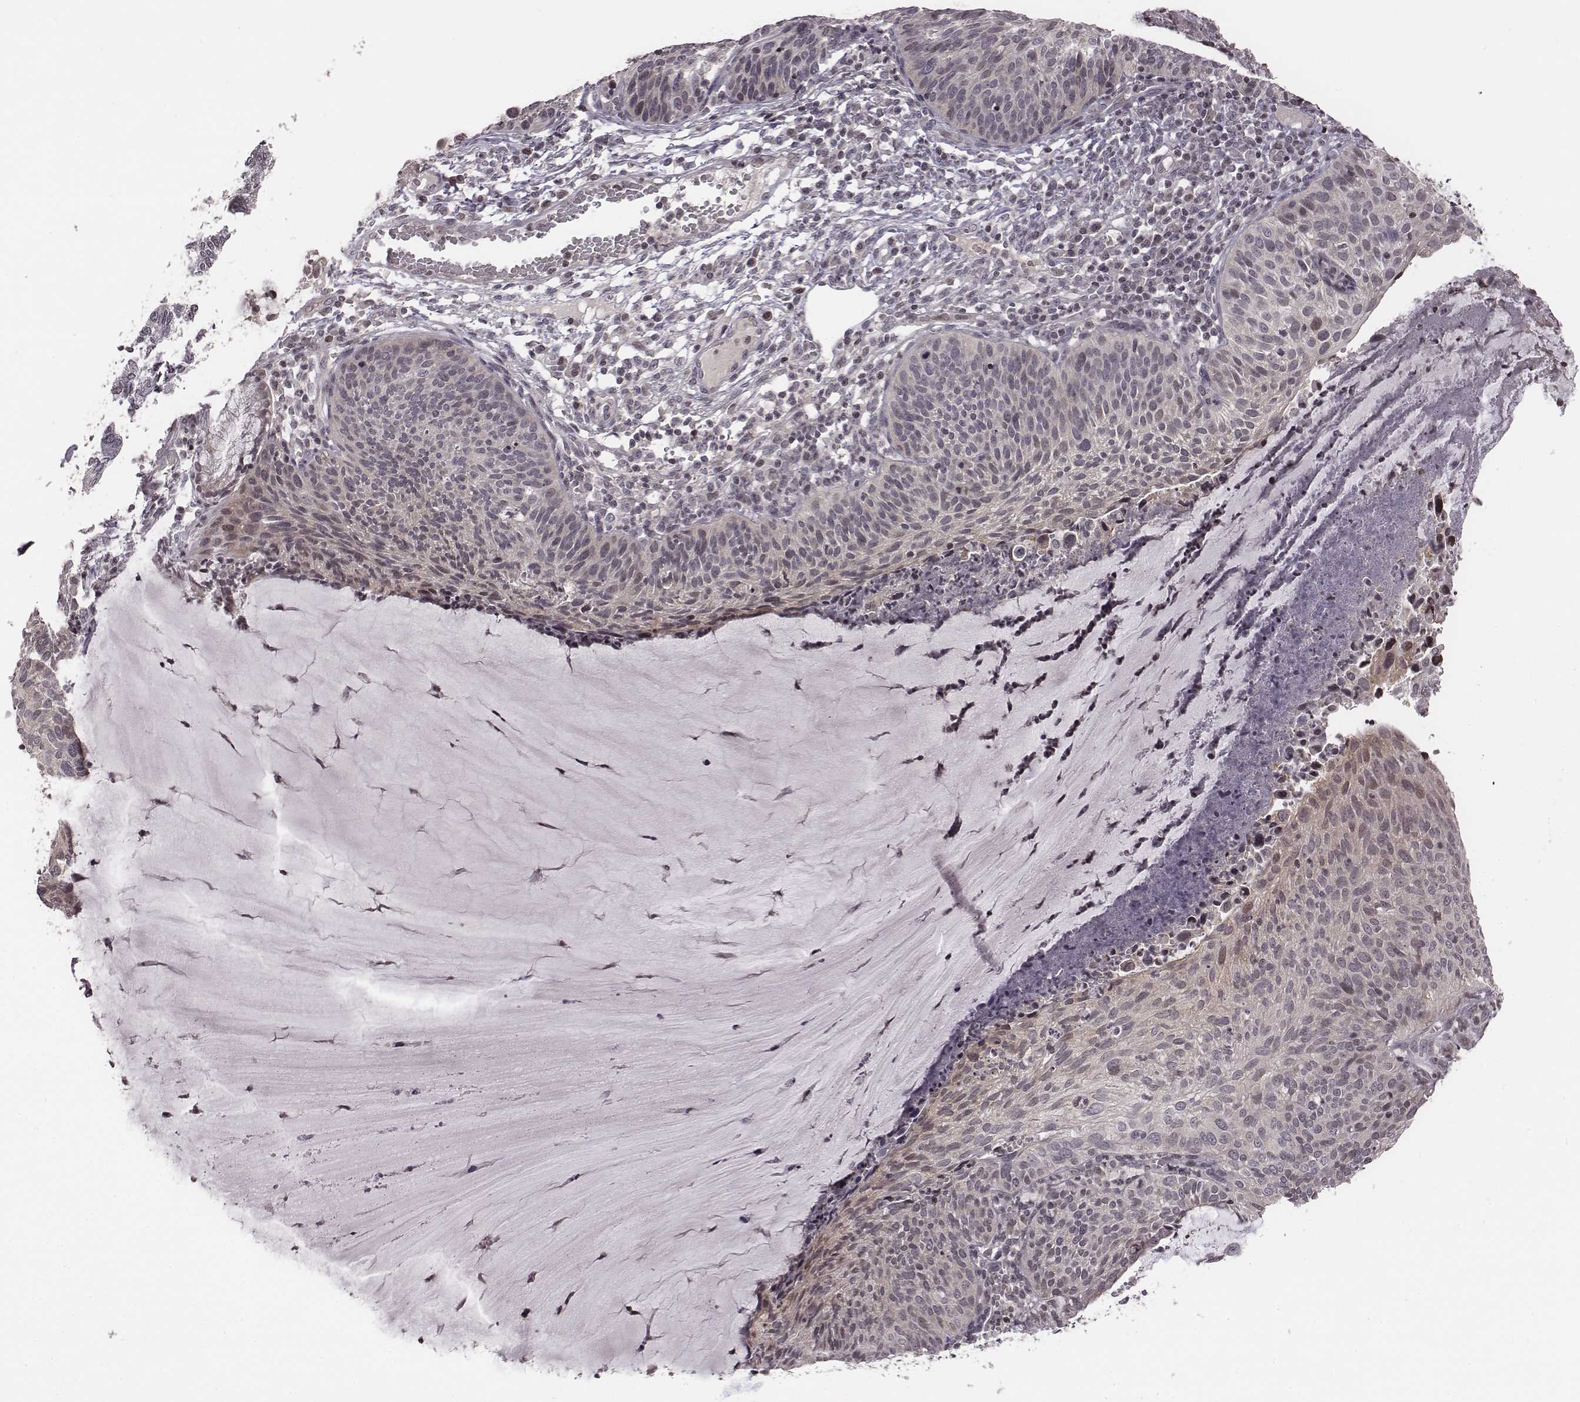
{"staining": {"intensity": "negative", "quantity": "none", "location": "none"}, "tissue": "cervical cancer", "cell_type": "Tumor cells", "image_type": "cancer", "snomed": [{"axis": "morphology", "description": "Squamous cell carcinoma, NOS"}, {"axis": "topography", "description": "Cervix"}], "caption": "Cervical cancer (squamous cell carcinoma) was stained to show a protein in brown. There is no significant expression in tumor cells.", "gene": "GRM4", "patient": {"sex": "female", "age": 36}}